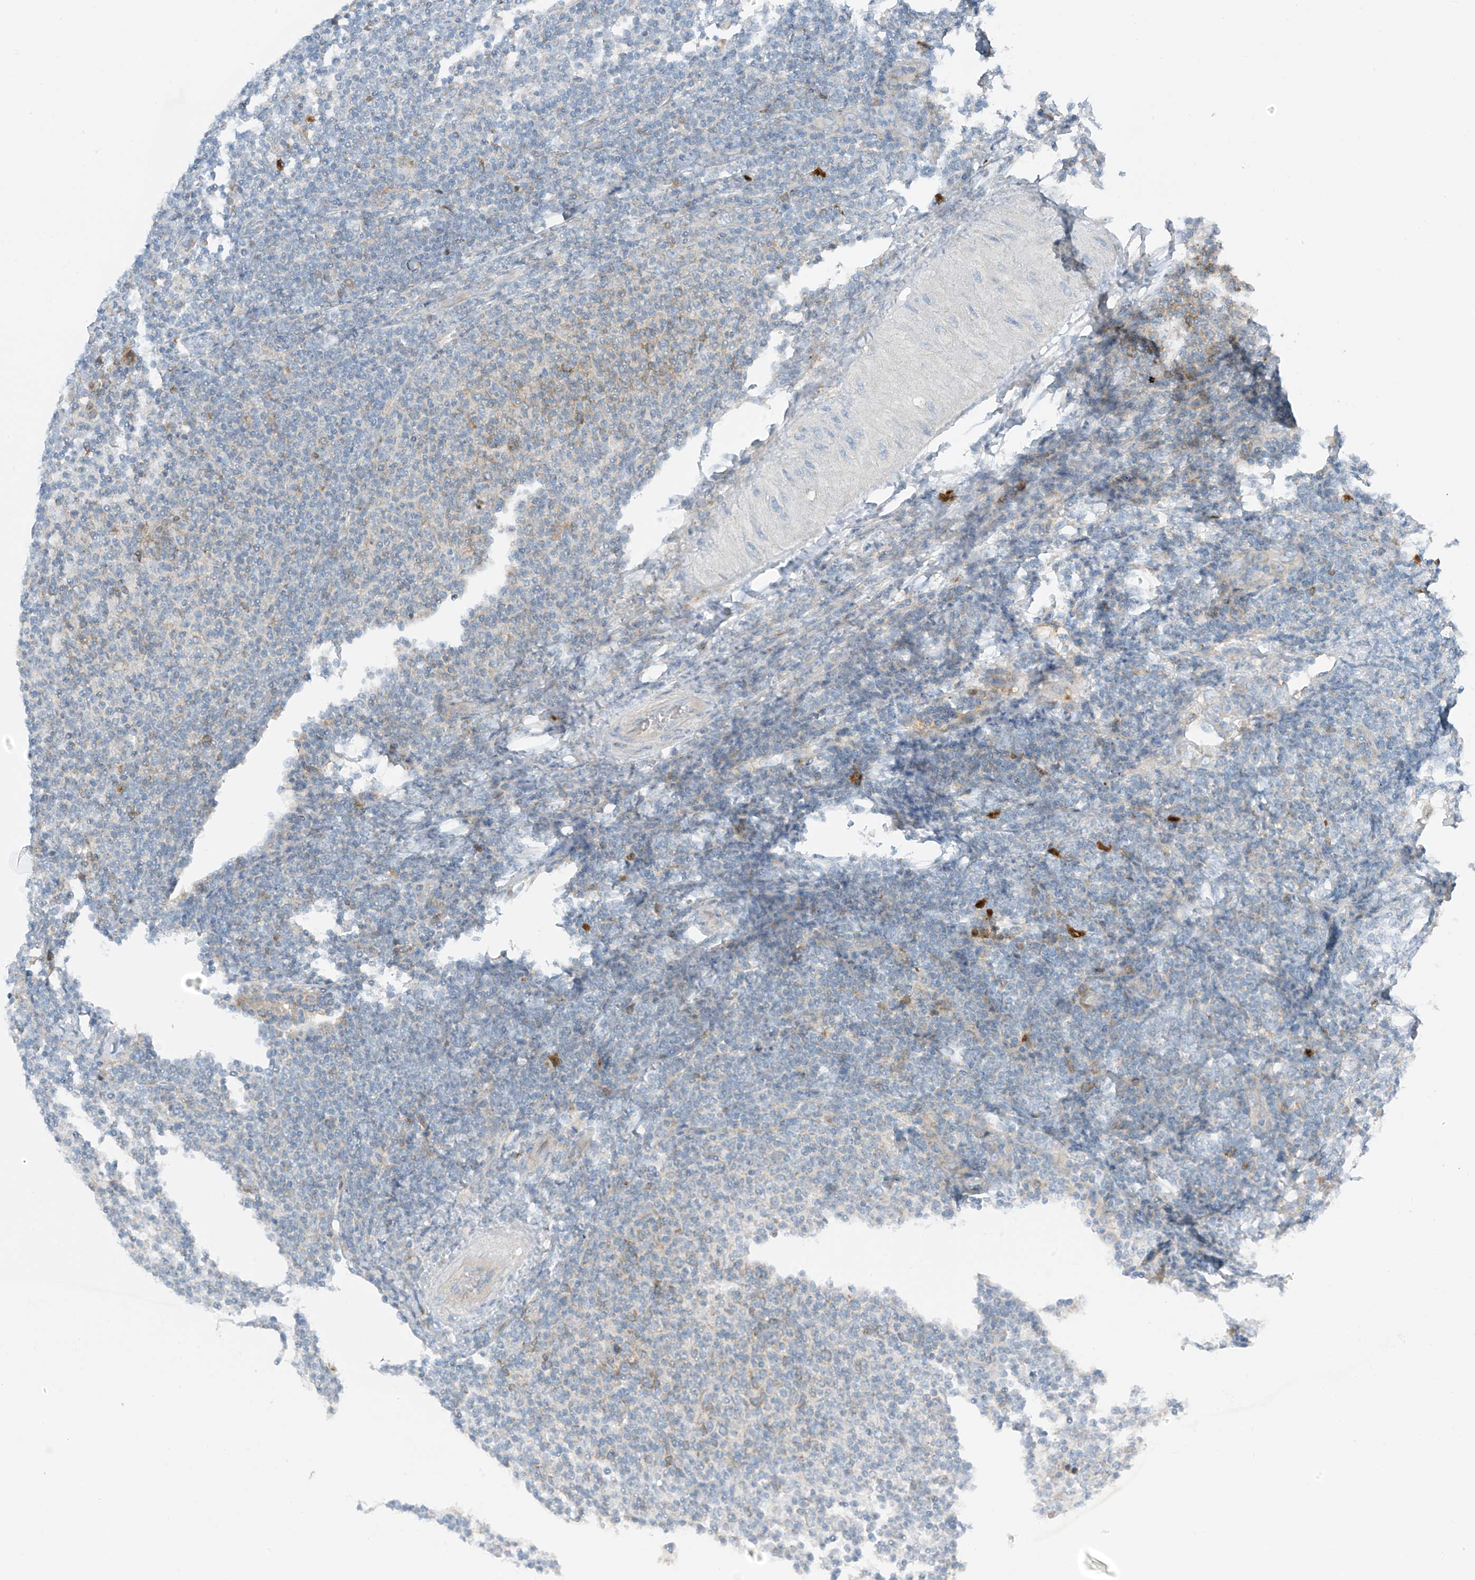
{"staining": {"intensity": "negative", "quantity": "none", "location": "none"}, "tissue": "lymphoma", "cell_type": "Tumor cells", "image_type": "cancer", "snomed": [{"axis": "morphology", "description": "Malignant lymphoma, non-Hodgkin's type, Low grade"}, {"axis": "topography", "description": "Lymph node"}], "caption": "An immunohistochemistry micrograph of lymphoma is shown. There is no staining in tumor cells of lymphoma.", "gene": "SLC12A6", "patient": {"sex": "male", "age": 66}}